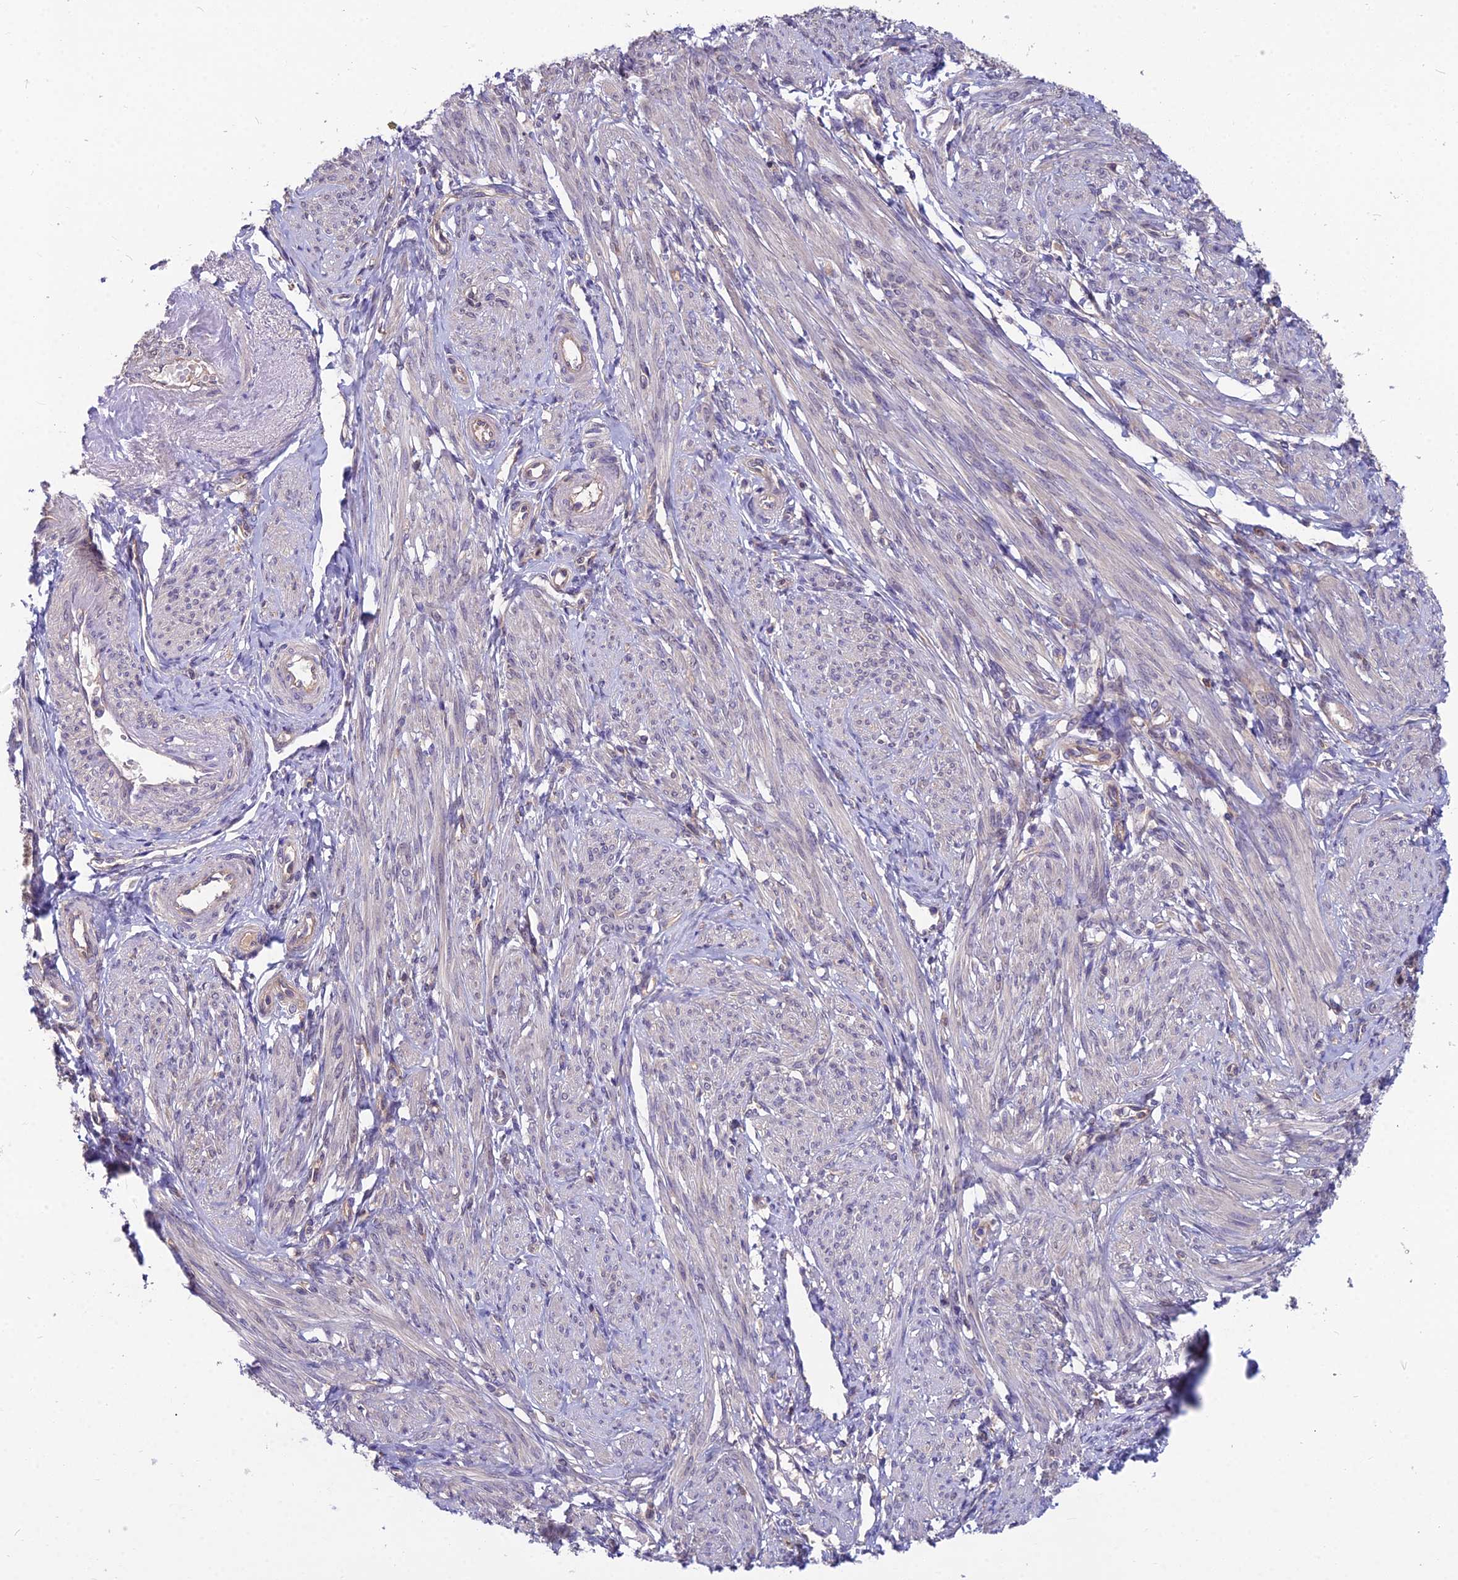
{"staining": {"intensity": "negative", "quantity": "none", "location": "none"}, "tissue": "smooth muscle", "cell_type": "Smooth muscle cells", "image_type": "normal", "snomed": [{"axis": "morphology", "description": "Normal tissue, NOS"}, {"axis": "topography", "description": "Smooth muscle"}], "caption": "This is an immunohistochemistry micrograph of normal human smooth muscle. There is no staining in smooth muscle cells.", "gene": "MVD", "patient": {"sex": "female", "age": 39}}